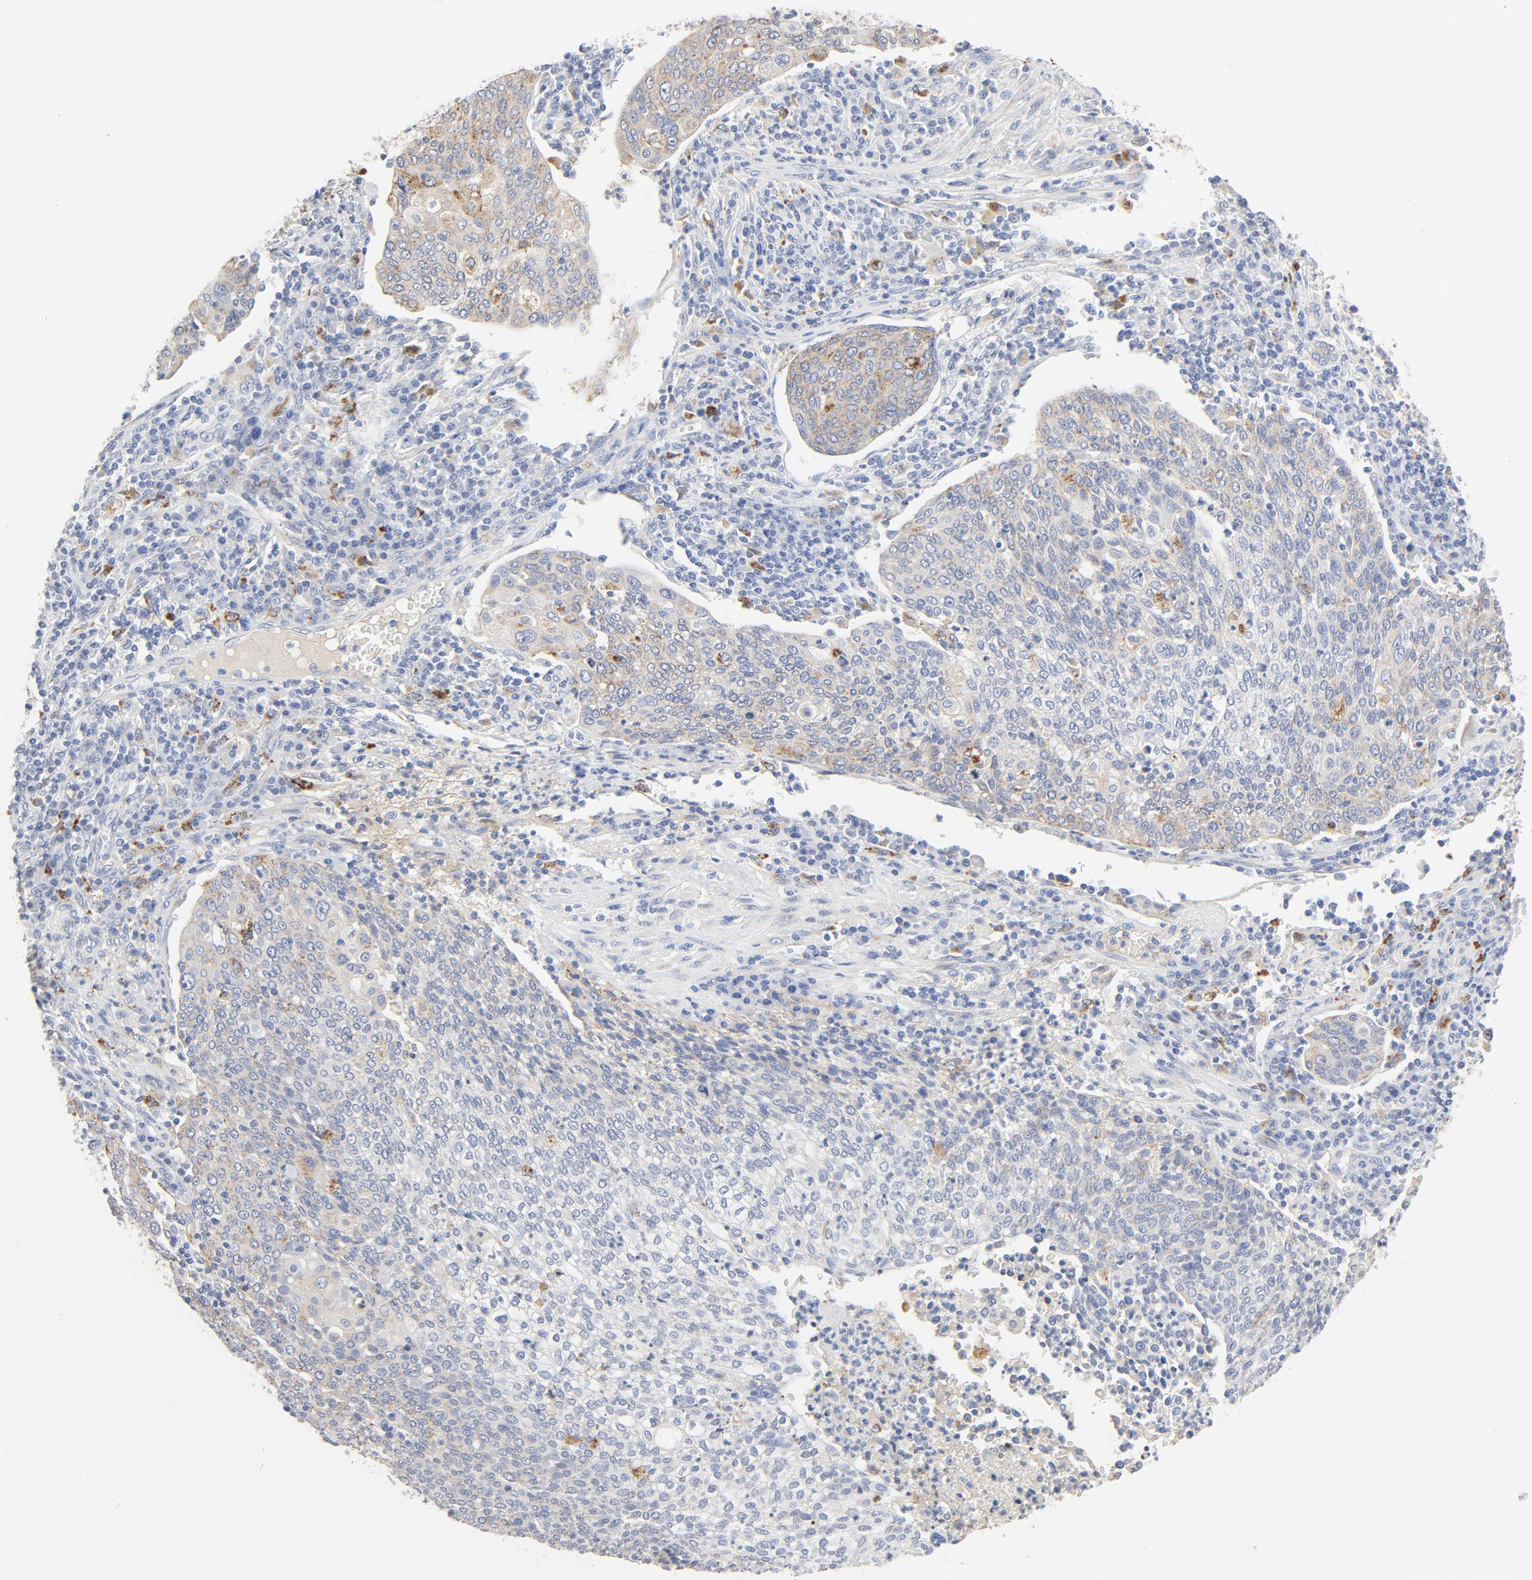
{"staining": {"intensity": "weak", "quantity": "<25%", "location": "cytoplasmic/membranous"}, "tissue": "cervical cancer", "cell_type": "Tumor cells", "image_type": "cancer", "snomed": [{"axis": "morphology", "description": "Squamous cell carcinoma, NOS"}, {"axis": "topography", "description": "Cervix"}], "caption": "Cervical squamous cell carcinoma was stained to show a protein in brown. There is no significant positivity in tumor cells.", "gene": "MAGEB17", "patient": {"sex": "female", "age": 40}}